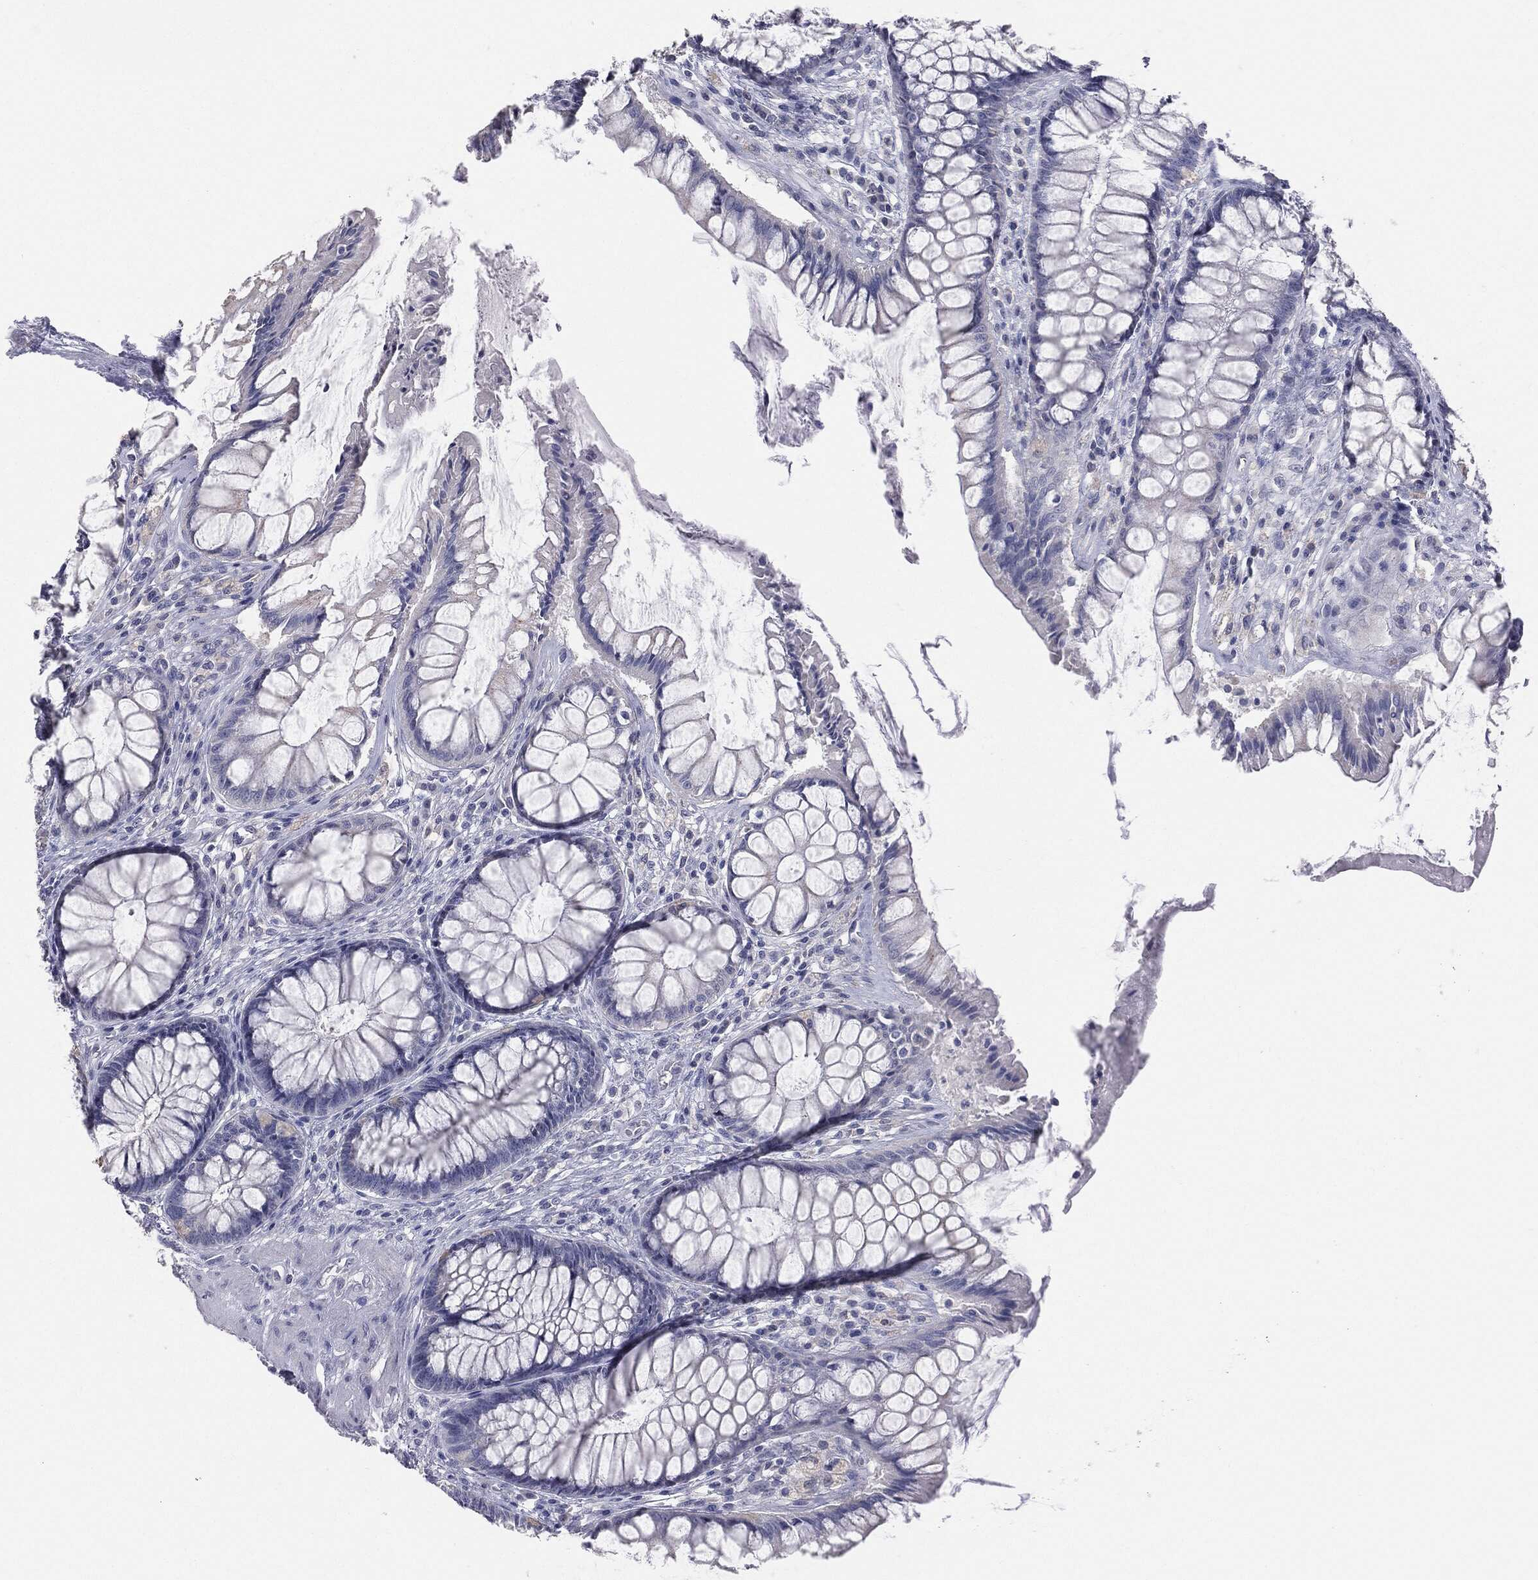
{"staining": {"intensity": "negative", "quantity": "none", "location": "none"}, "tissue": "rectum", "cell_type": "Glandular cells", "image_type": "normal", "snomed": [{"axis": "morphology", "description": "Normal tissue, NOS"}, {"axis": "topography", "description": "Rectum"}], "caption": "High power microscopy image of an immunohistochemistry image of benign rectum, revealing no significant staining in glandular cells.", "gene": "DMKN", "patient": {"sex": "female", "age": 58}}